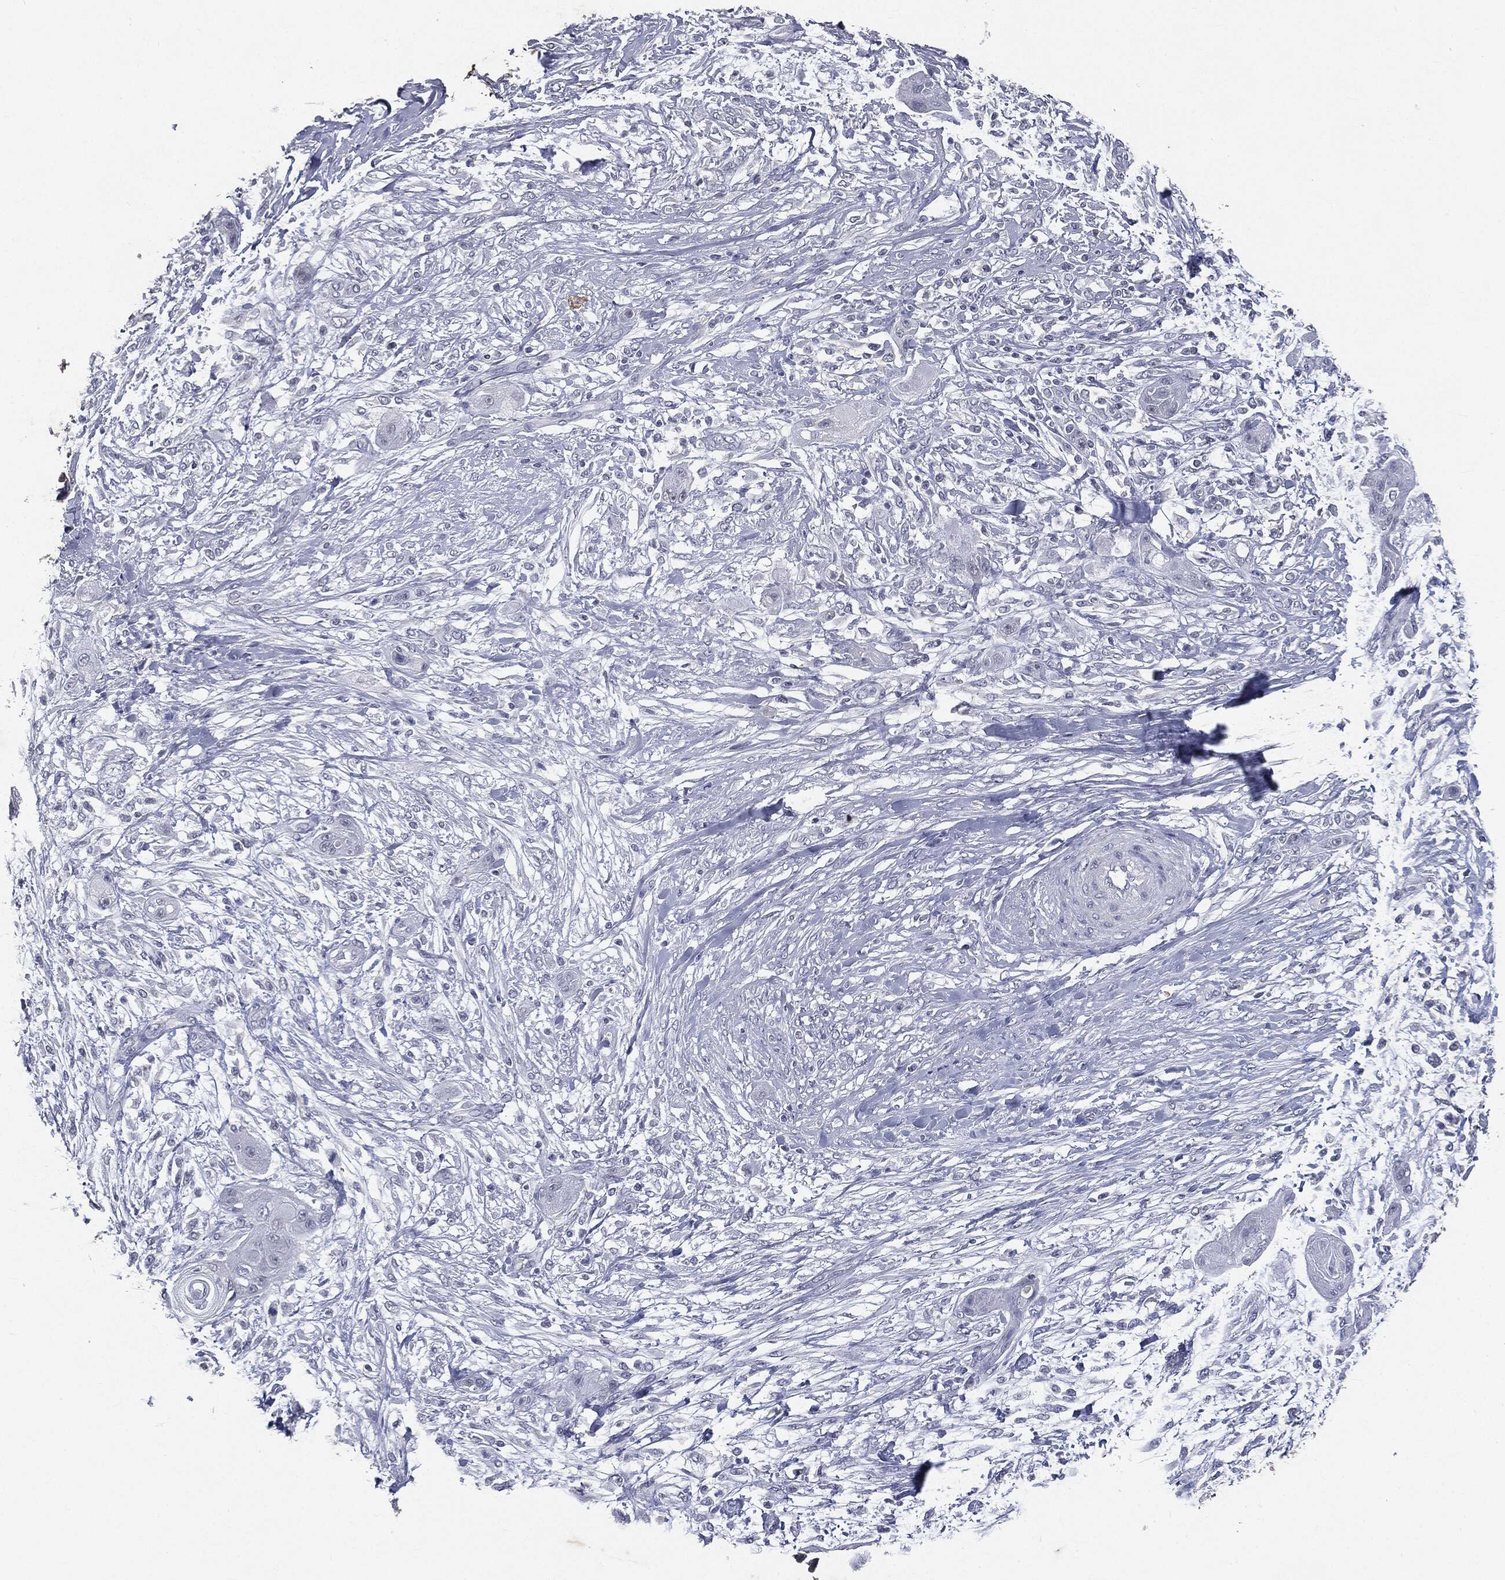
{"staining": {"intensity": "negative", "quantity": "none", "location": "none"}, "tissue": "skin cancer", "cell_type": "Tumor cells", "image_type": "cancer", "snomed": [{"axis": "morphology", "description": "Squamous cell carcinoma, NOS"}, {"axis": "topography", "description": "Skin"}], "caption": "A histopathology image of human skin cancer is negative for staining in tumor cells.", "gene": "SLC2A2", "patient": {"sex": "male", "age": 62}}